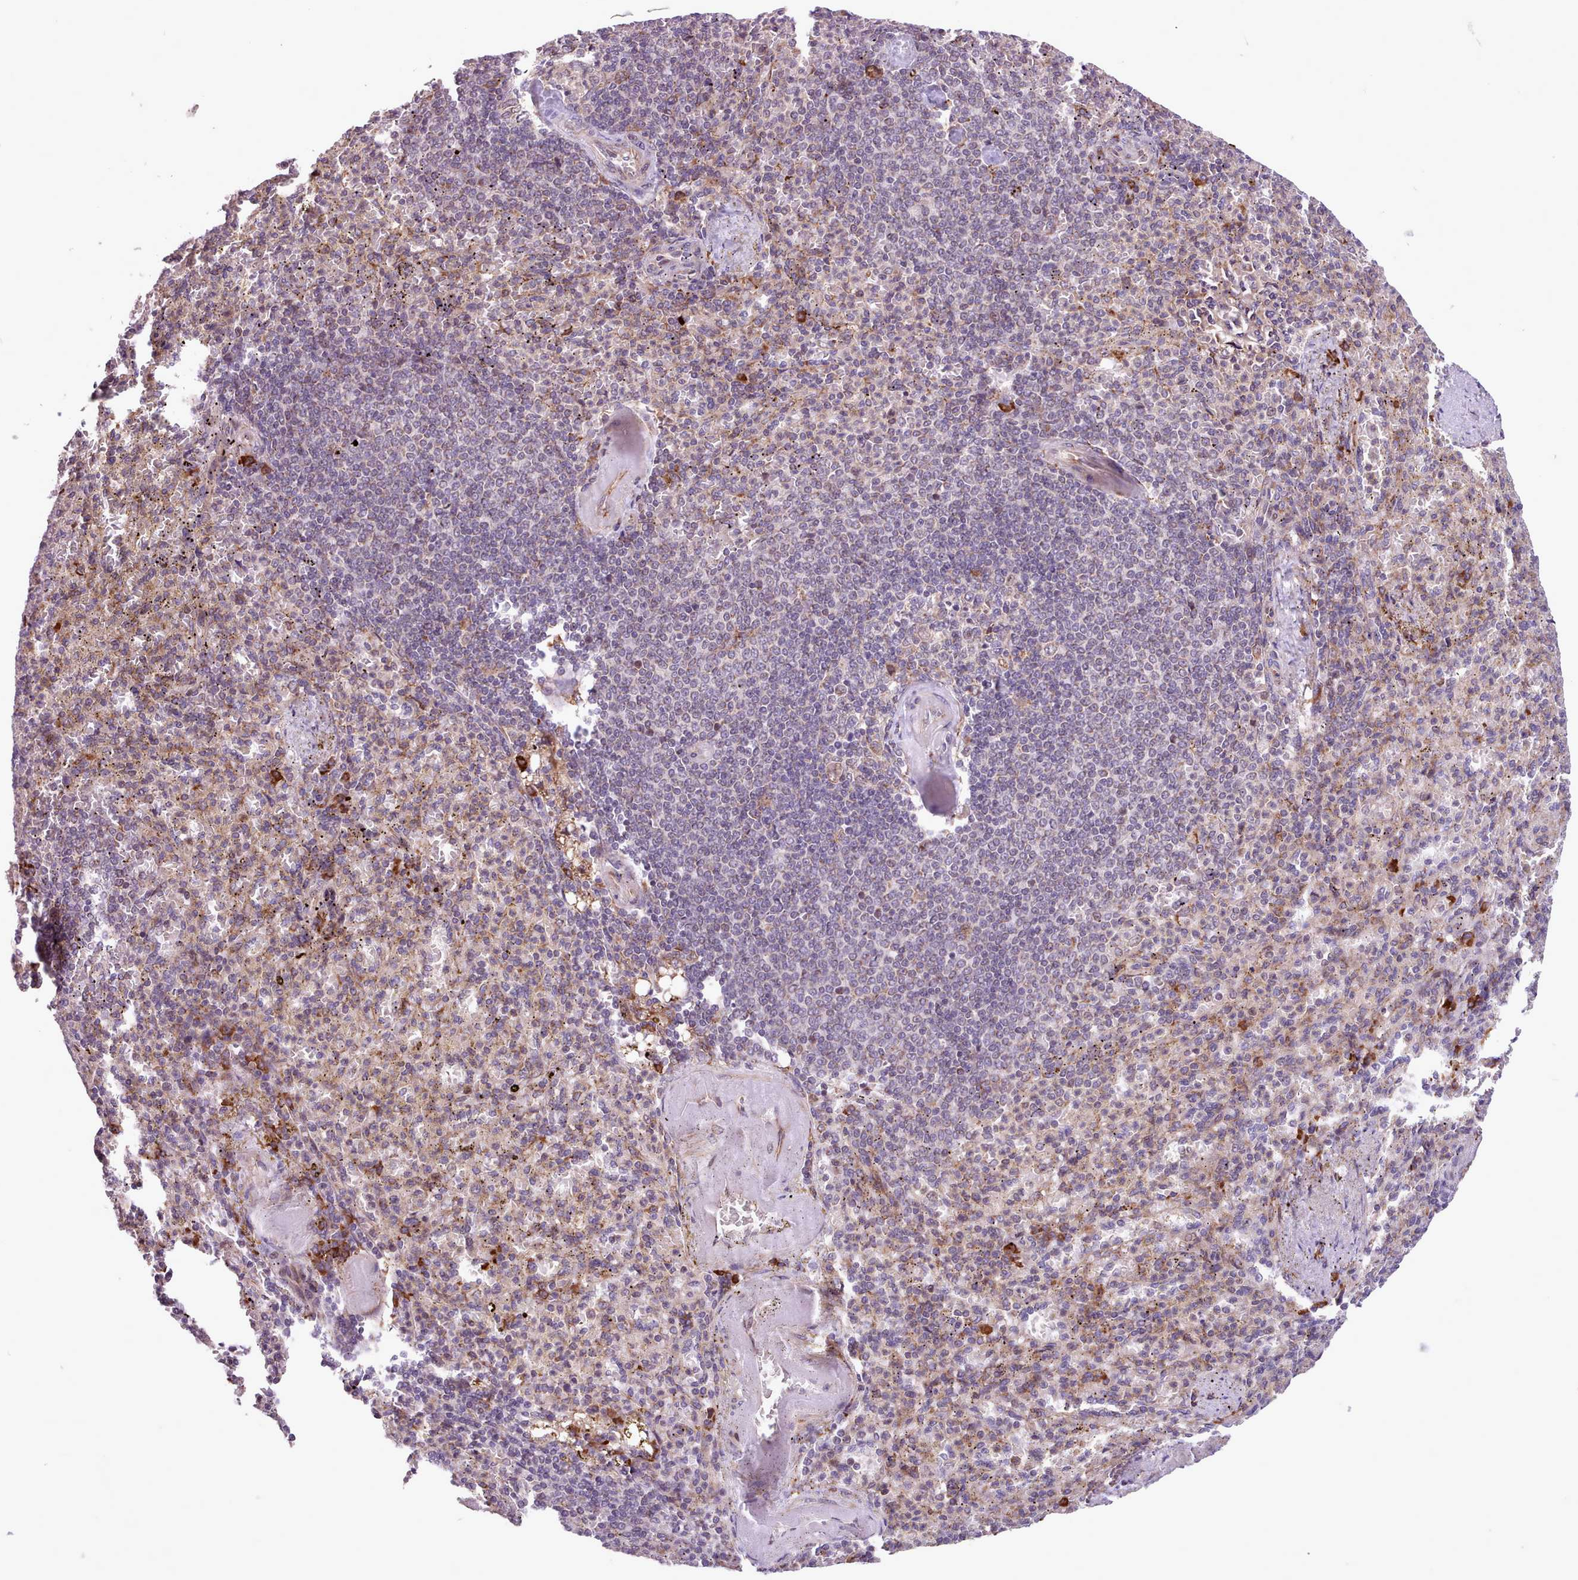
{"staining": {"intensity": "negative", "quantity": "none", "location": "none"}, "tissue": "spleen", "cell_type": "Cells in red pulp", "image_type": "normal", "snomed": [{"axis": "morphology", "description": "Normal tissue, NOS"}, {"axis": "topography", "description": "Spleen"}], "caption": "Protein analysis of normal spleen exhibits no significant positivity in cells in red pulp.", "gene": "TTLL3", "patient": {"sex": "female", "age": 74}}